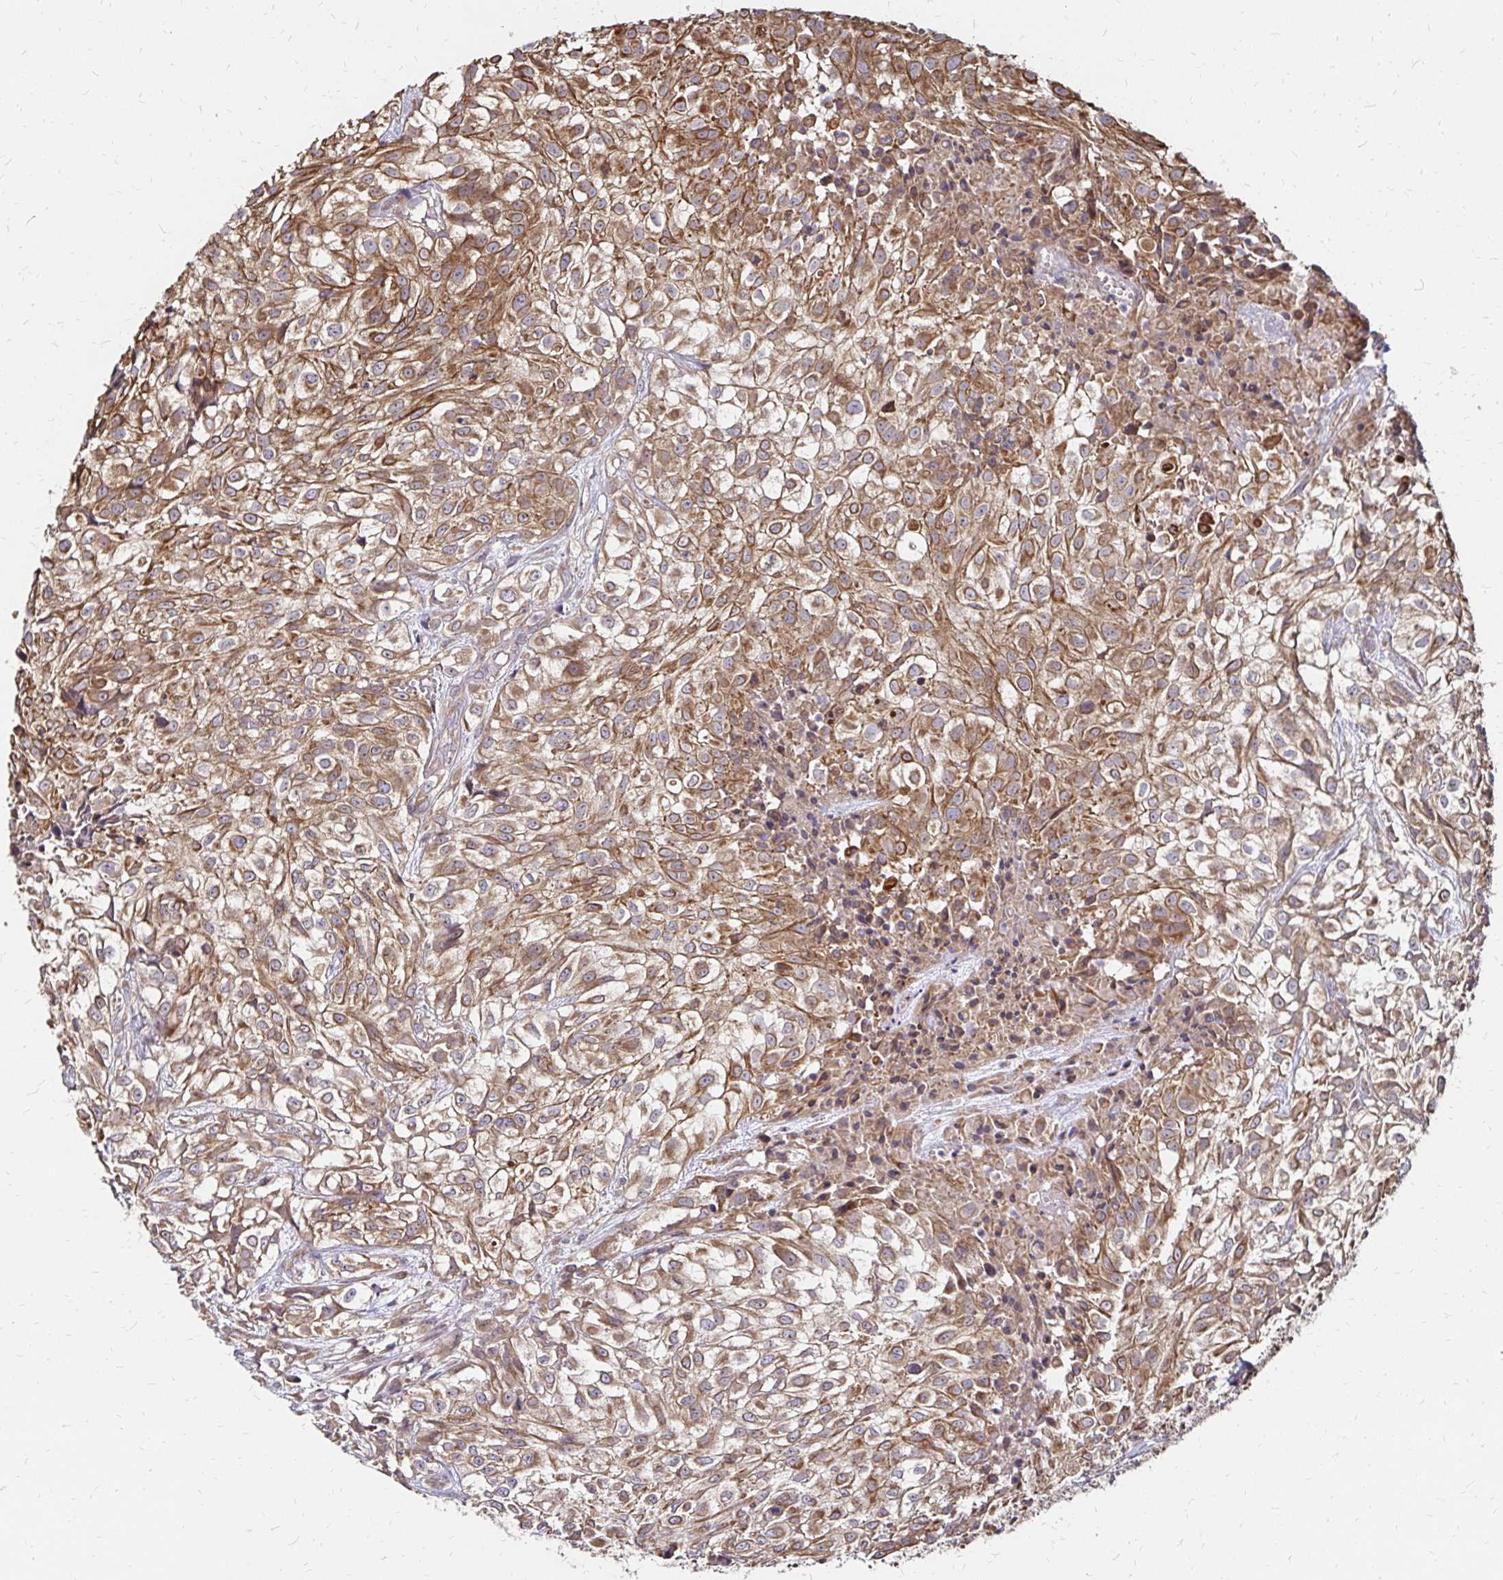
{"staining": {"intensity": "moderate", "quantity": ">75%", "location": "cytoplasmic/membranous"}, "tissue": "urothelial cancer", "cell_type": "Tumor cells", "image_type": "cancer", "snomed": [{"axis": "morphology", "description": "Urothelial carcinoma, High grade"}, {"axis": "topography", "description": "Urinary bladder"}], "caption": "Protein staining of urothelial carcinoma (high-grade) tissue displays moderate cytoplasmic/membranous positivity in about >75% of tumor cells. Immunohistochemistry stains the protein of interest in brown and the nuclei are stained blue.", "gene": "ZW10", "patient": {"sex": "male", "age": 56}}